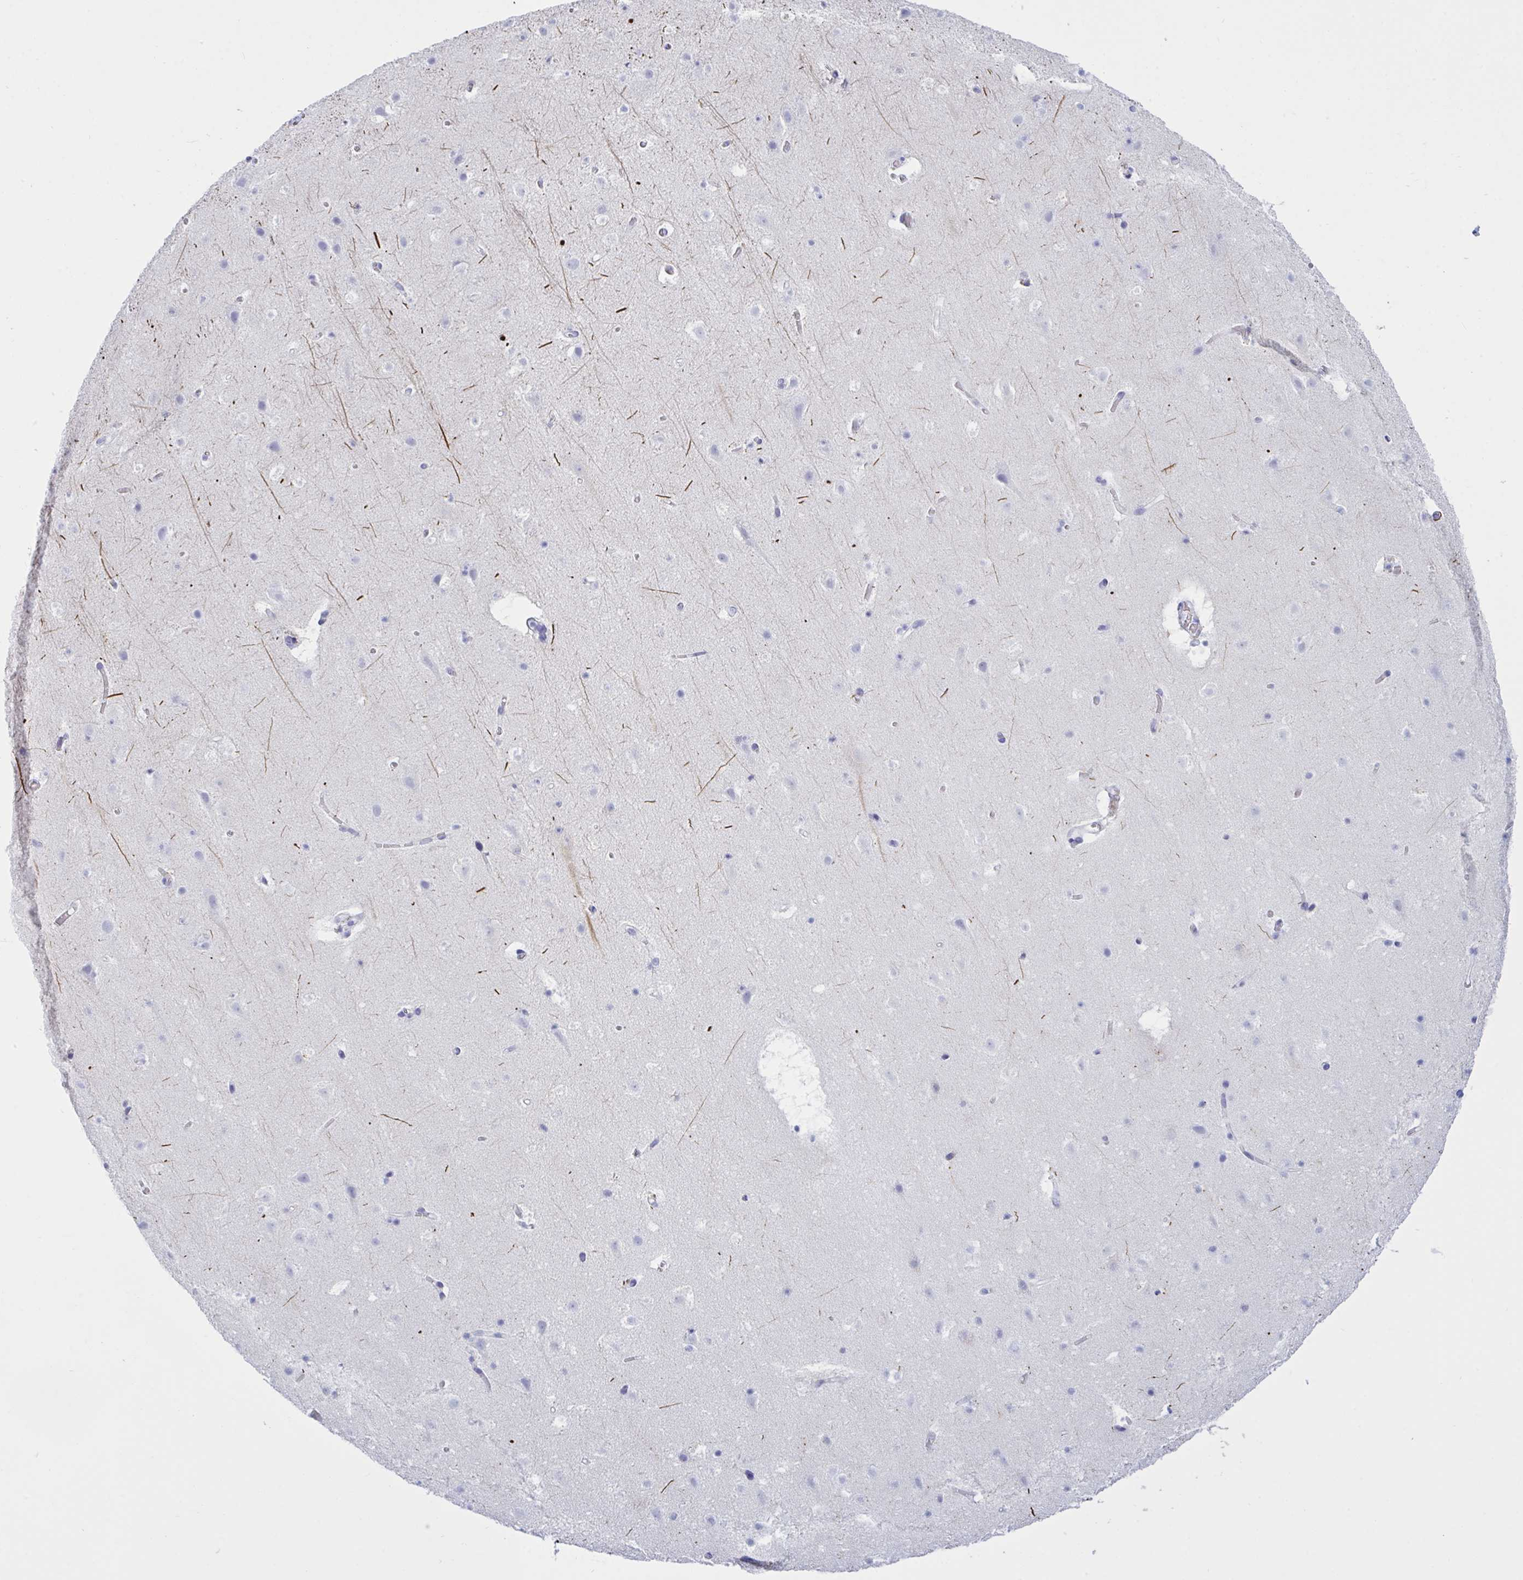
{"staining": {"intensity": "negative", "quantity": "none", "location": "none"}, "tissue": "cerebral cortex", "cell_type": "Endothelial cells", "image_type": "normal", "snomed": [{"axis": "morphology", "description": "Normal tissue, NOS"}, {"axis": "topography", "description": "Cerebral cortex"}], "caption": "Endothelial cells are negative for brown protein staining in unremarkable cerebral cortex. The staining was performed using DAB (3,3'-diaminobenzidine) to visualize the protein expression in brown, while the nuclei were stained in blue with hematoxylin (Magnification: 20x).", "gene": "OXLD1", "patient": {"sex": "female", "age": 42}}